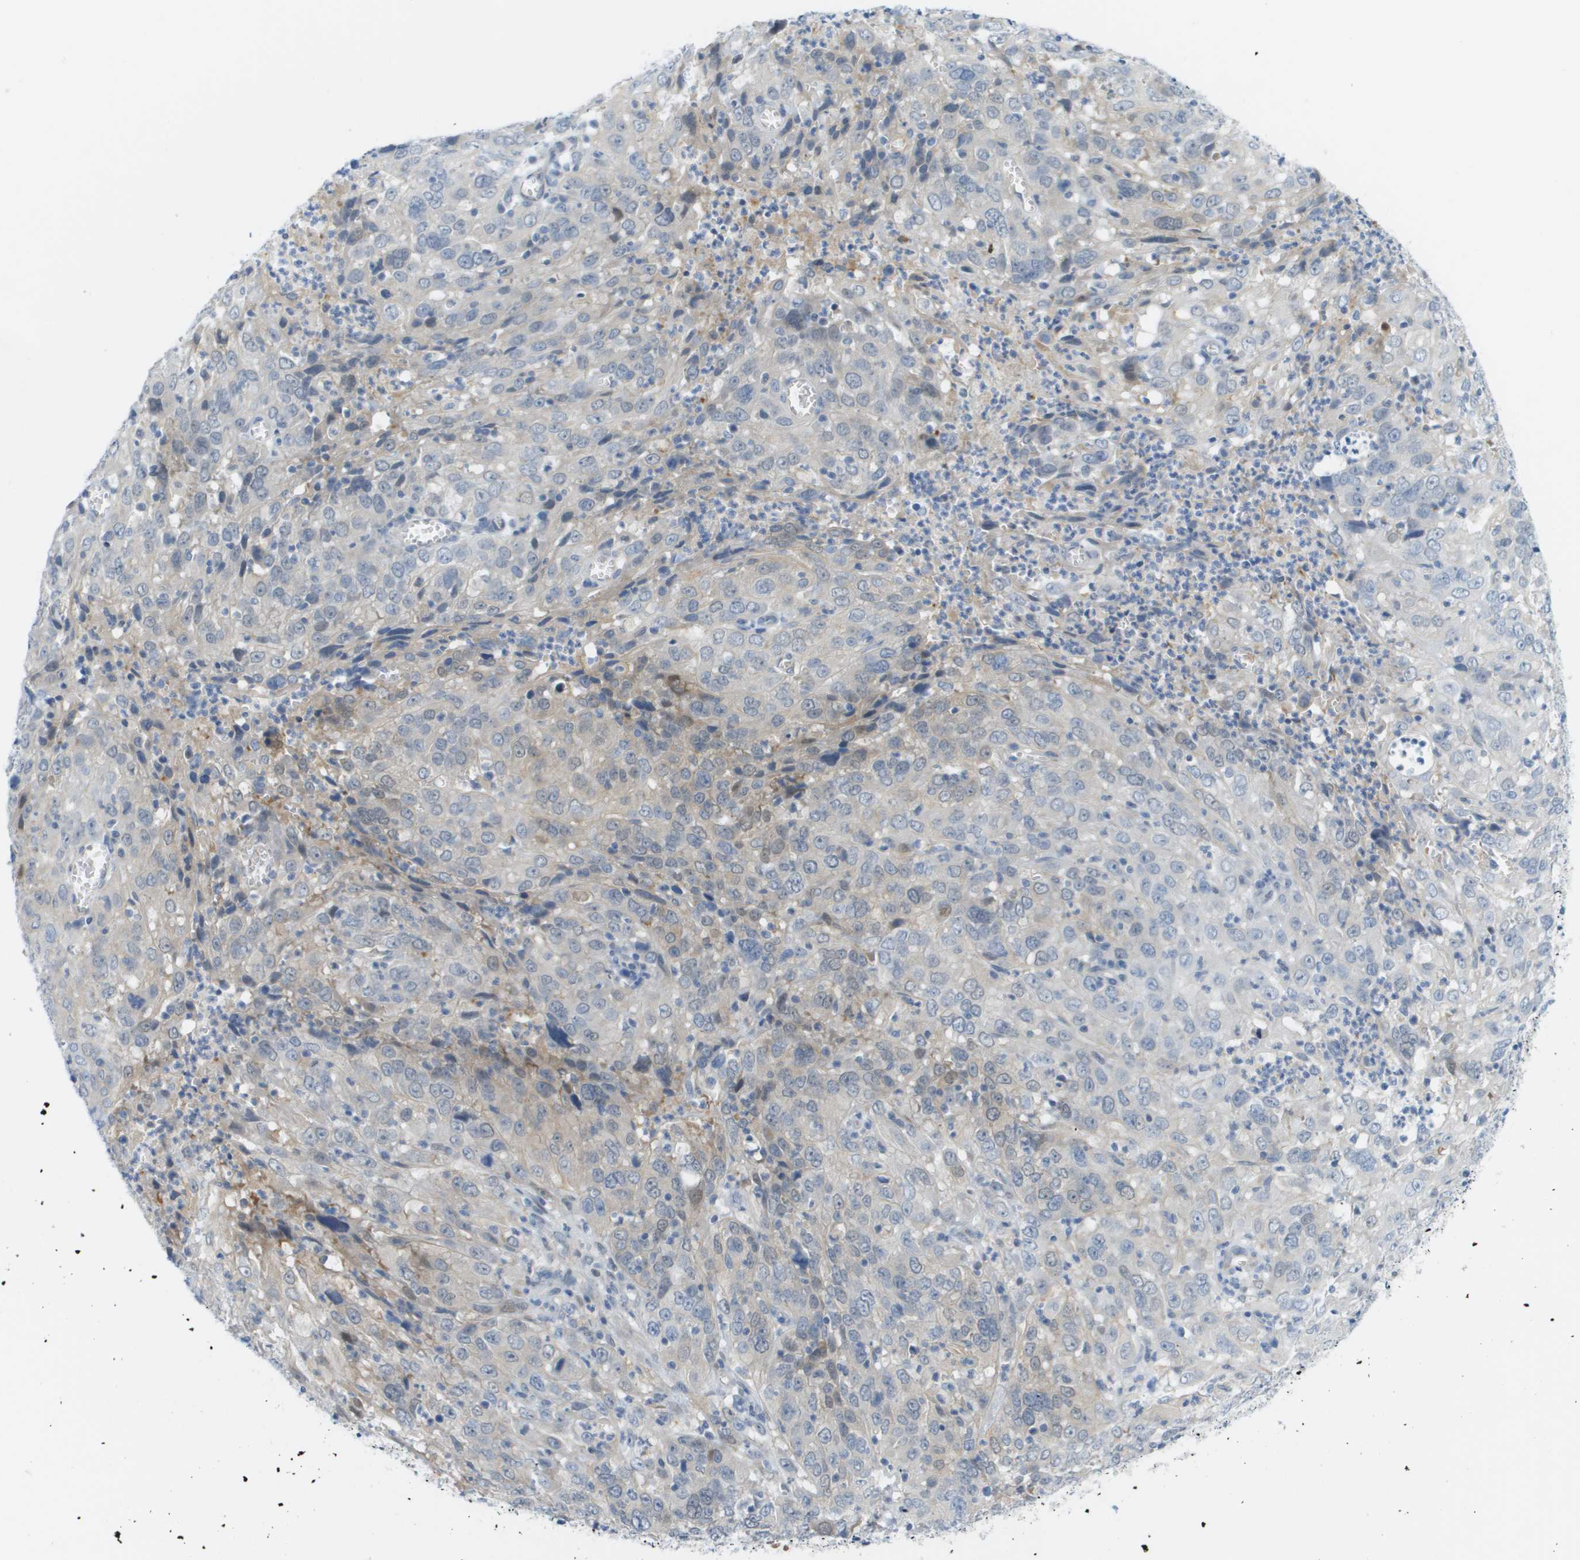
{"staining": {"intensity": "negative", "quantity": "none", "location": "none"}, "tissue": "cervical cancer", "cell_type": "Tumor cells", "image_type": "cancer", "snomed": [{"axis": "morphology", "description": "Squamous cell carcinoma, NOS"}, {"axis": "topography", "description": "Cervix"}], "caption": "Immunohistochemical staining of squamous cell carcinoma (cervical) reveals no significant positivity in tumor cells.", "gene": "CUL9", "patient": {"sex": "female", "age": 32}}